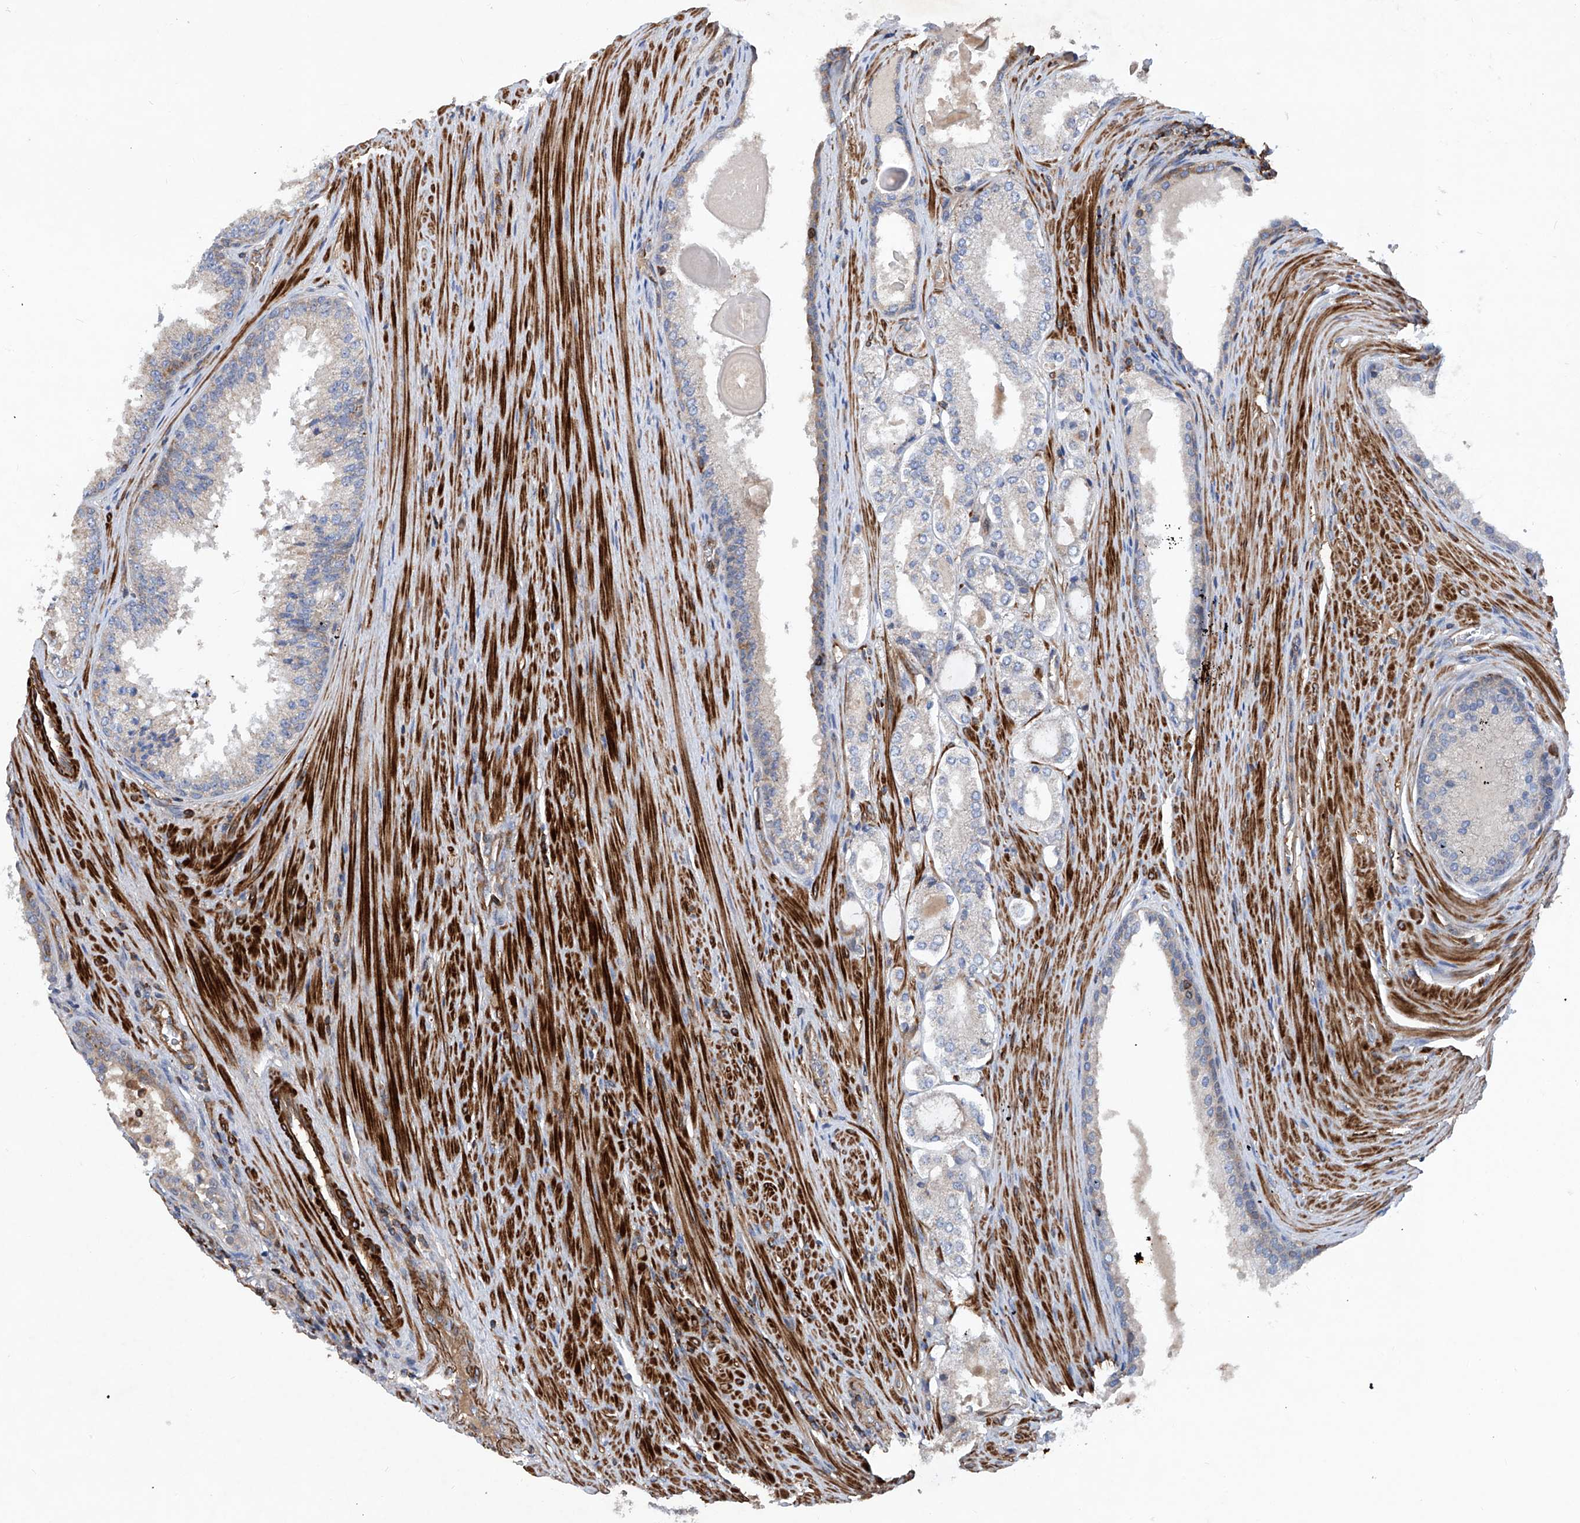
{"staining": {"intensity": "negative", "quantity": "none", "location": "none"}, "tissue": "prostate cancer", "cell_type": "Tumor cells", "image_type": "cancer", "snomed": [{"axis": "morphology", "description": "Adenocarcinoma, High grade"}, {"axis": "topography", "description": "Prostate"}], "caption": "Tumor cells are negative for protein expression in human prostate cancer. Nuclei are stained in blue.", "gene": "NT5C3A", "patient": {"sex": "male", "age": 60}}